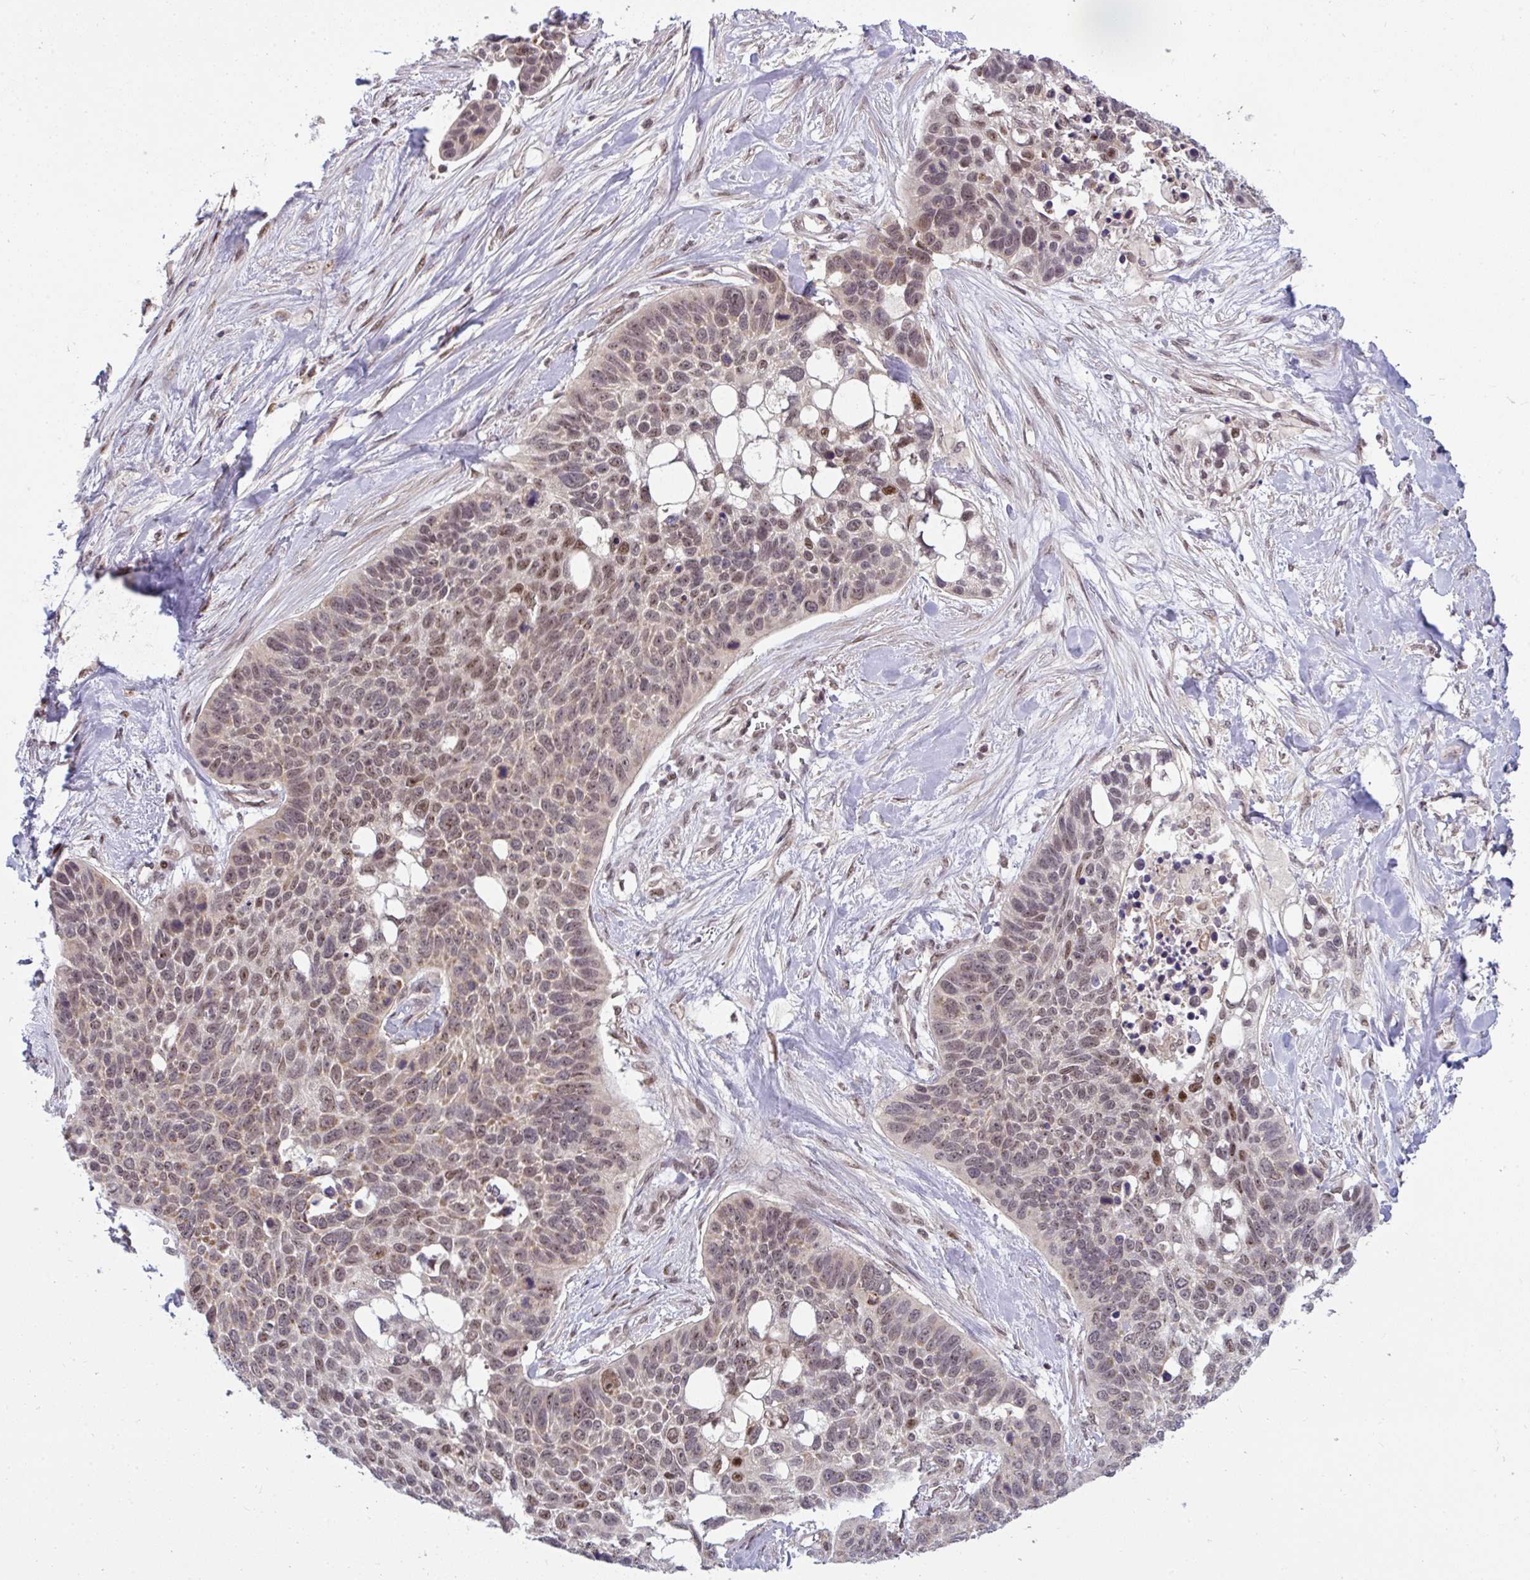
{"staining": {"intensity": "moderate", "quantity": ">75%", "location": "nuclear"}, "tissue": "lung cancer", "cell_type": "Tumor cells", "image_type": "cancer", "snomed": [{"axis": "morphology", "description": "Squamous cell carcinoma, NOS"}, {"axis": "topography", "description": "Lung"}], "caption": "Immunohistochemistry (IHC) of squamous cell carcinoma (lung) shows medium levels of moderate nuclear positivity in about >75% of tumor cells.", "gene": "KLF2", "patient": {"sex": "male", "age": 62}}